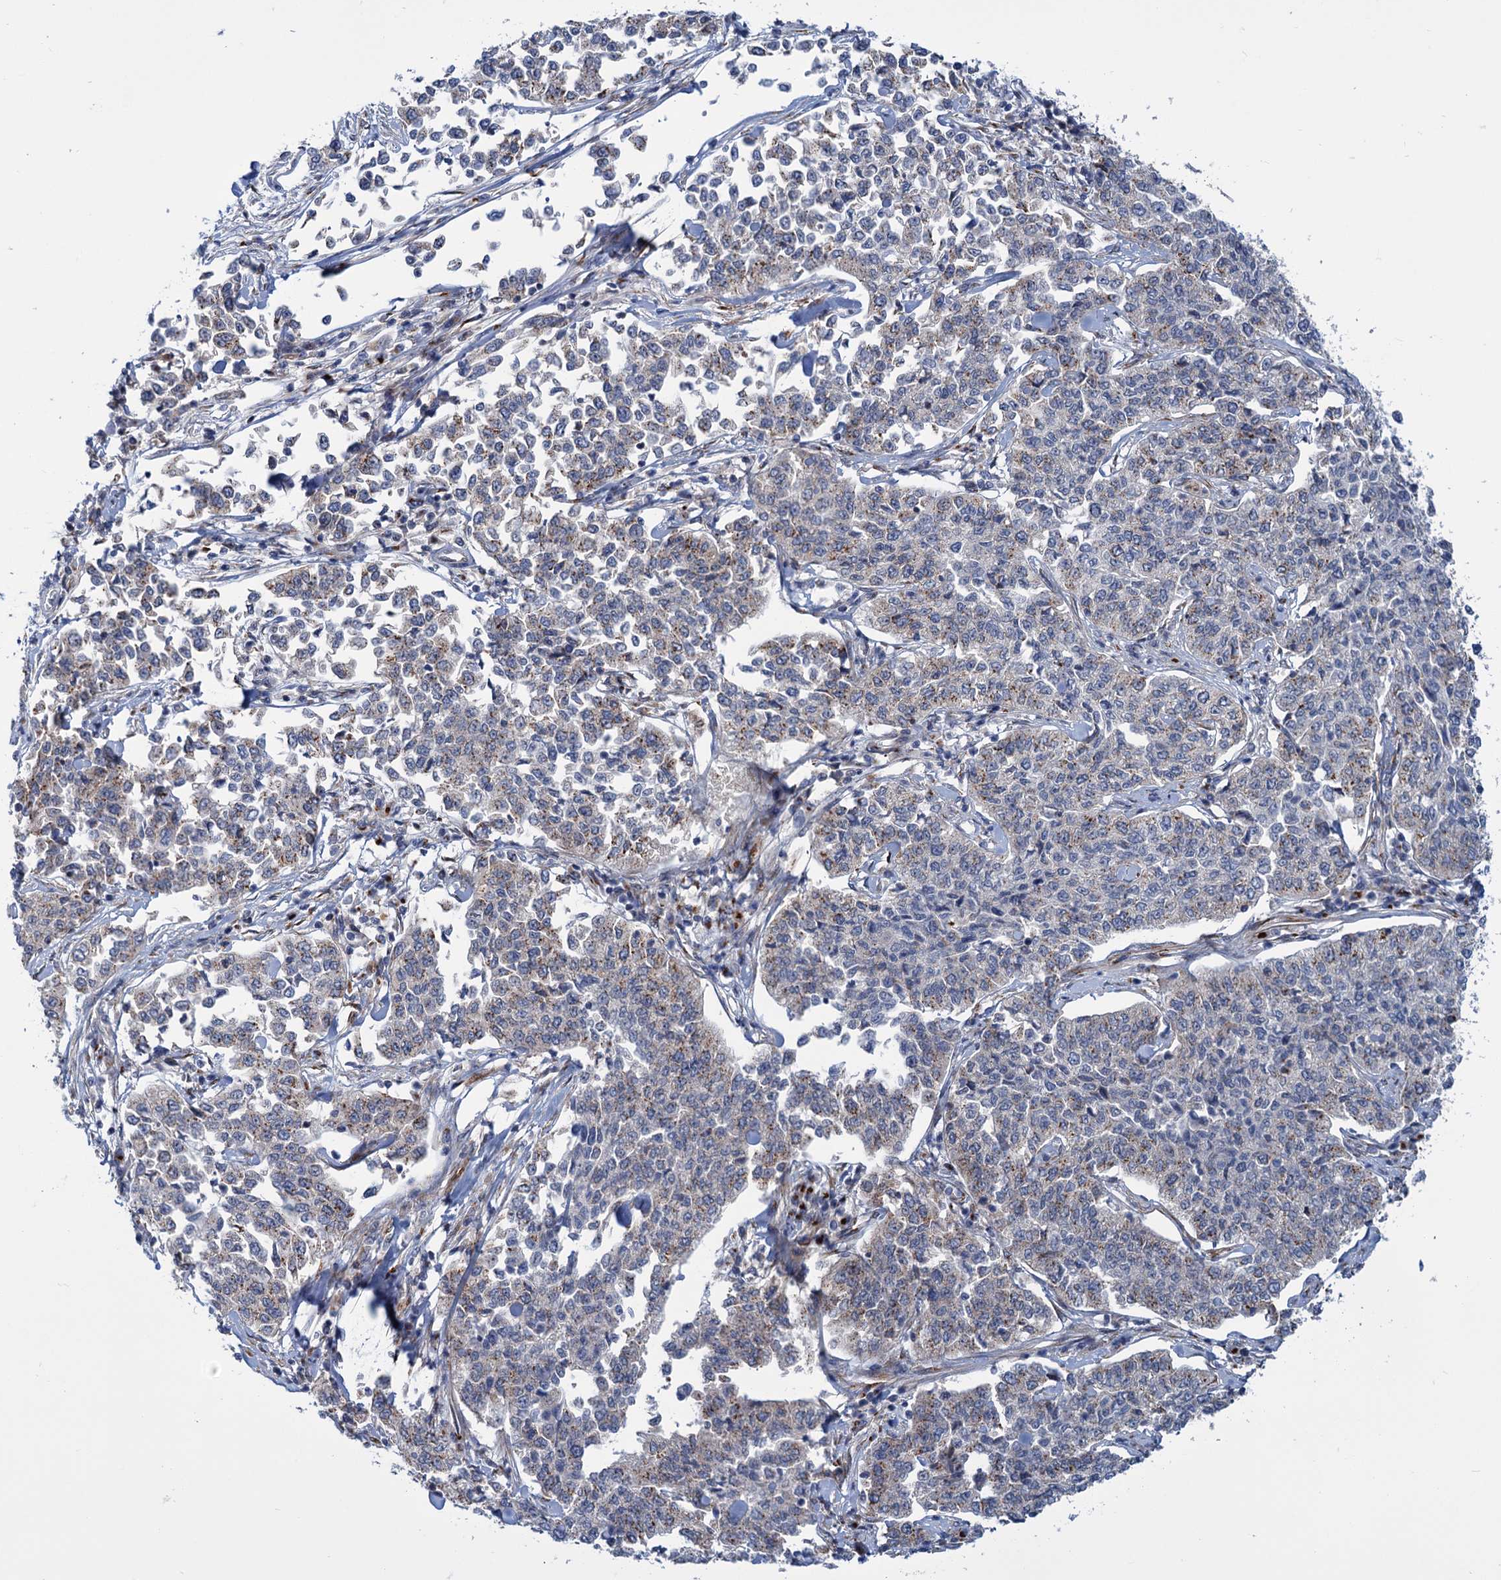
{"staining": {"intensity": "moderate", "quantity": "<25%", "location": "cytoplasmic/membranous"}, "tissue": "cervical cancer", "cell_type": "Tumor cells", "image_type": "cancer", "snomed": [{"axis": "morphology", "description": "Squamous cell carcinoma, NOS"}, {"axis": "topography", "description": "Cervix"}], "caption": "Human cervical squamous cell carcinoma stained with a brown dye reveals moderate cytoplasmic/membranous positive staining in approximately <25% of tumor cells.", "gene": "ELP4", "patient": {"sex": "female", "age": 35}}